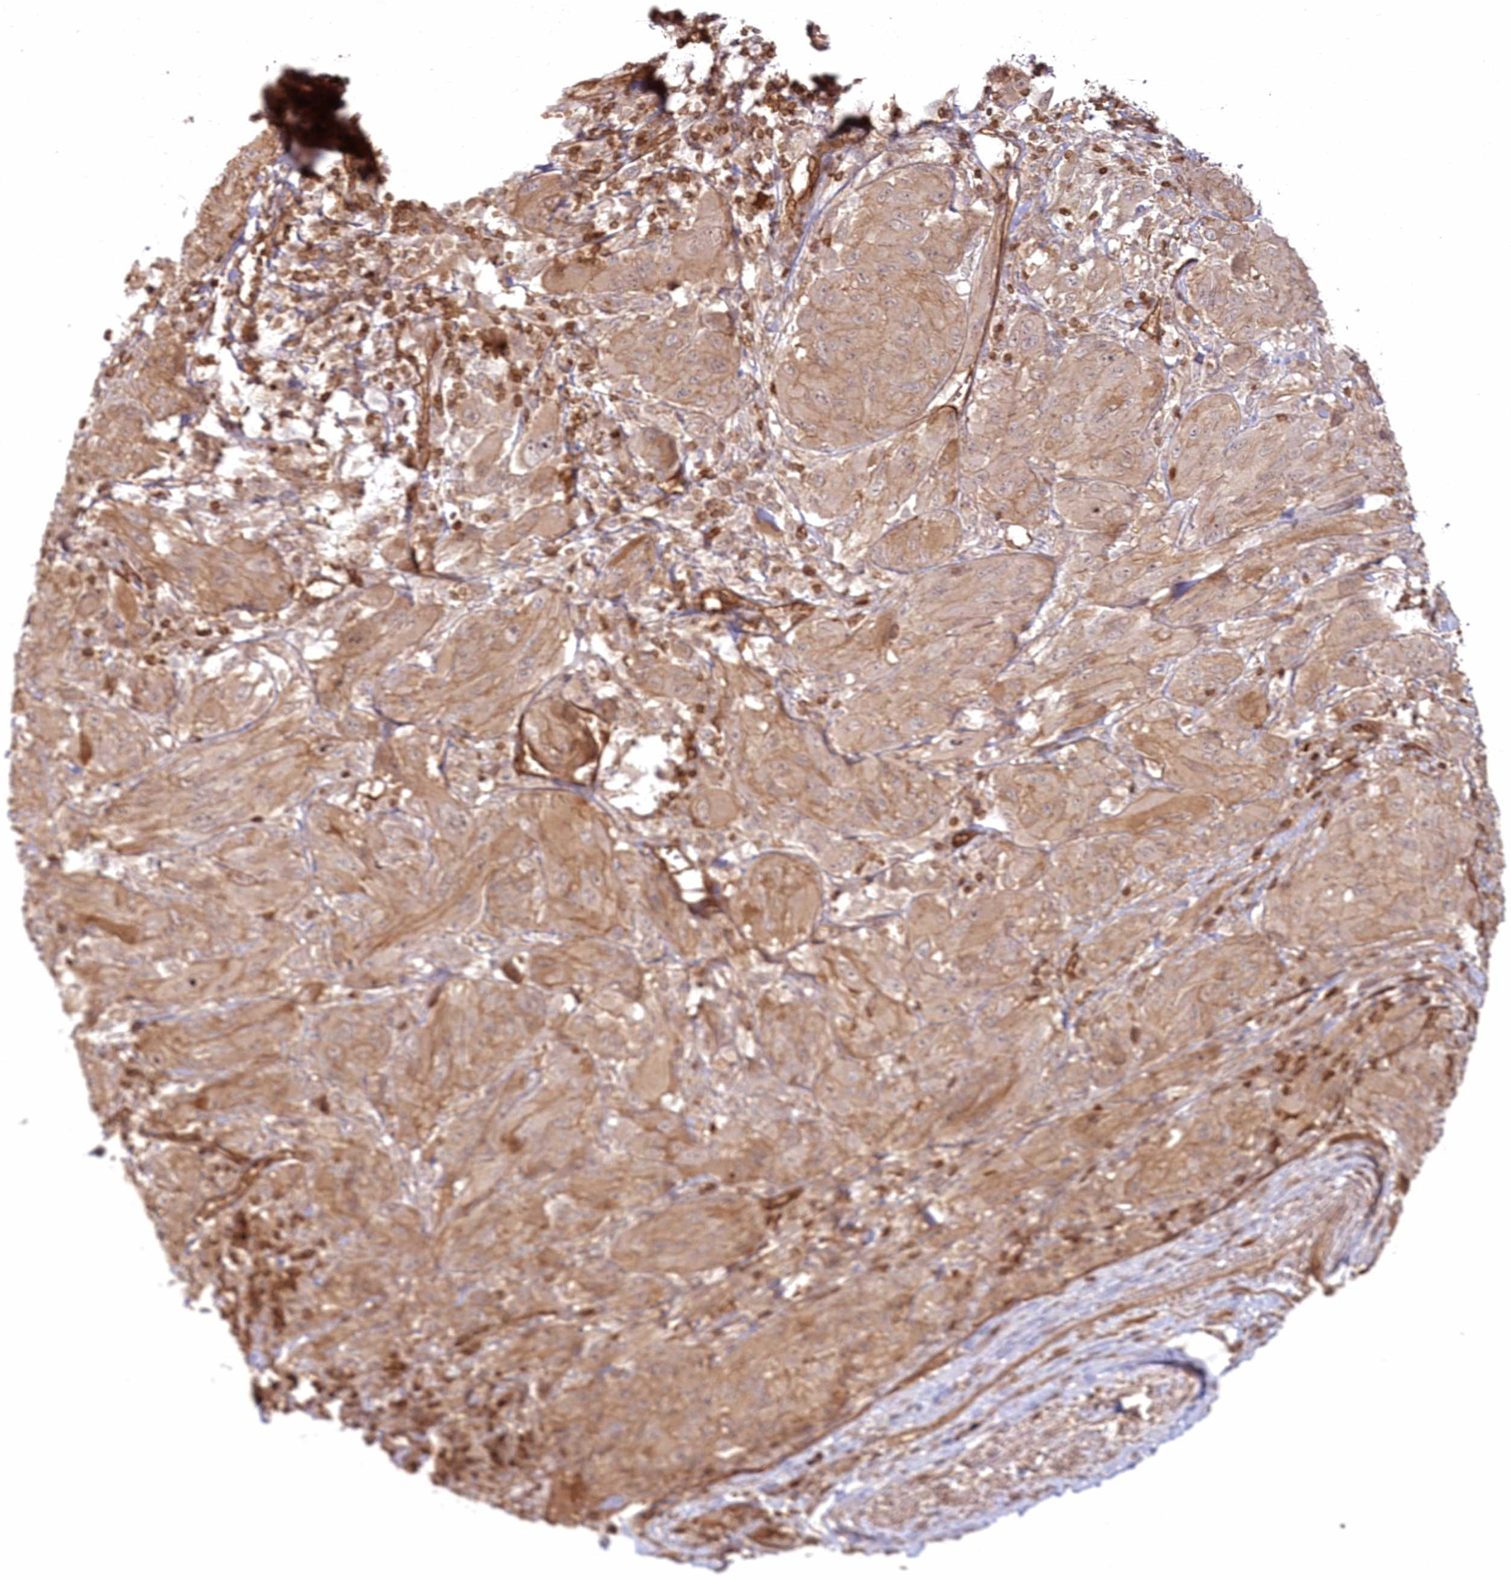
{"staining": {"intensity": "moderate", "quantity": ">75%", "location": "cytoplasmic/membranous"}, "tissue": "melanoma", "cell_type": "Tumor cells", "image_type": "cancer", "snomed": [{"axis": "morphology", "description": "Malignant melanoma, NOS"}, {"axis": "topography", "description": "Skin"}], "caption": "Immunohistochemical staining of malignant melanoma reveals moderate cytoplasmic/membranous protein positivity in about >75% of tumor cells.", "gene": "RGCC", "patient": {"sex": "female", "age": 91}}